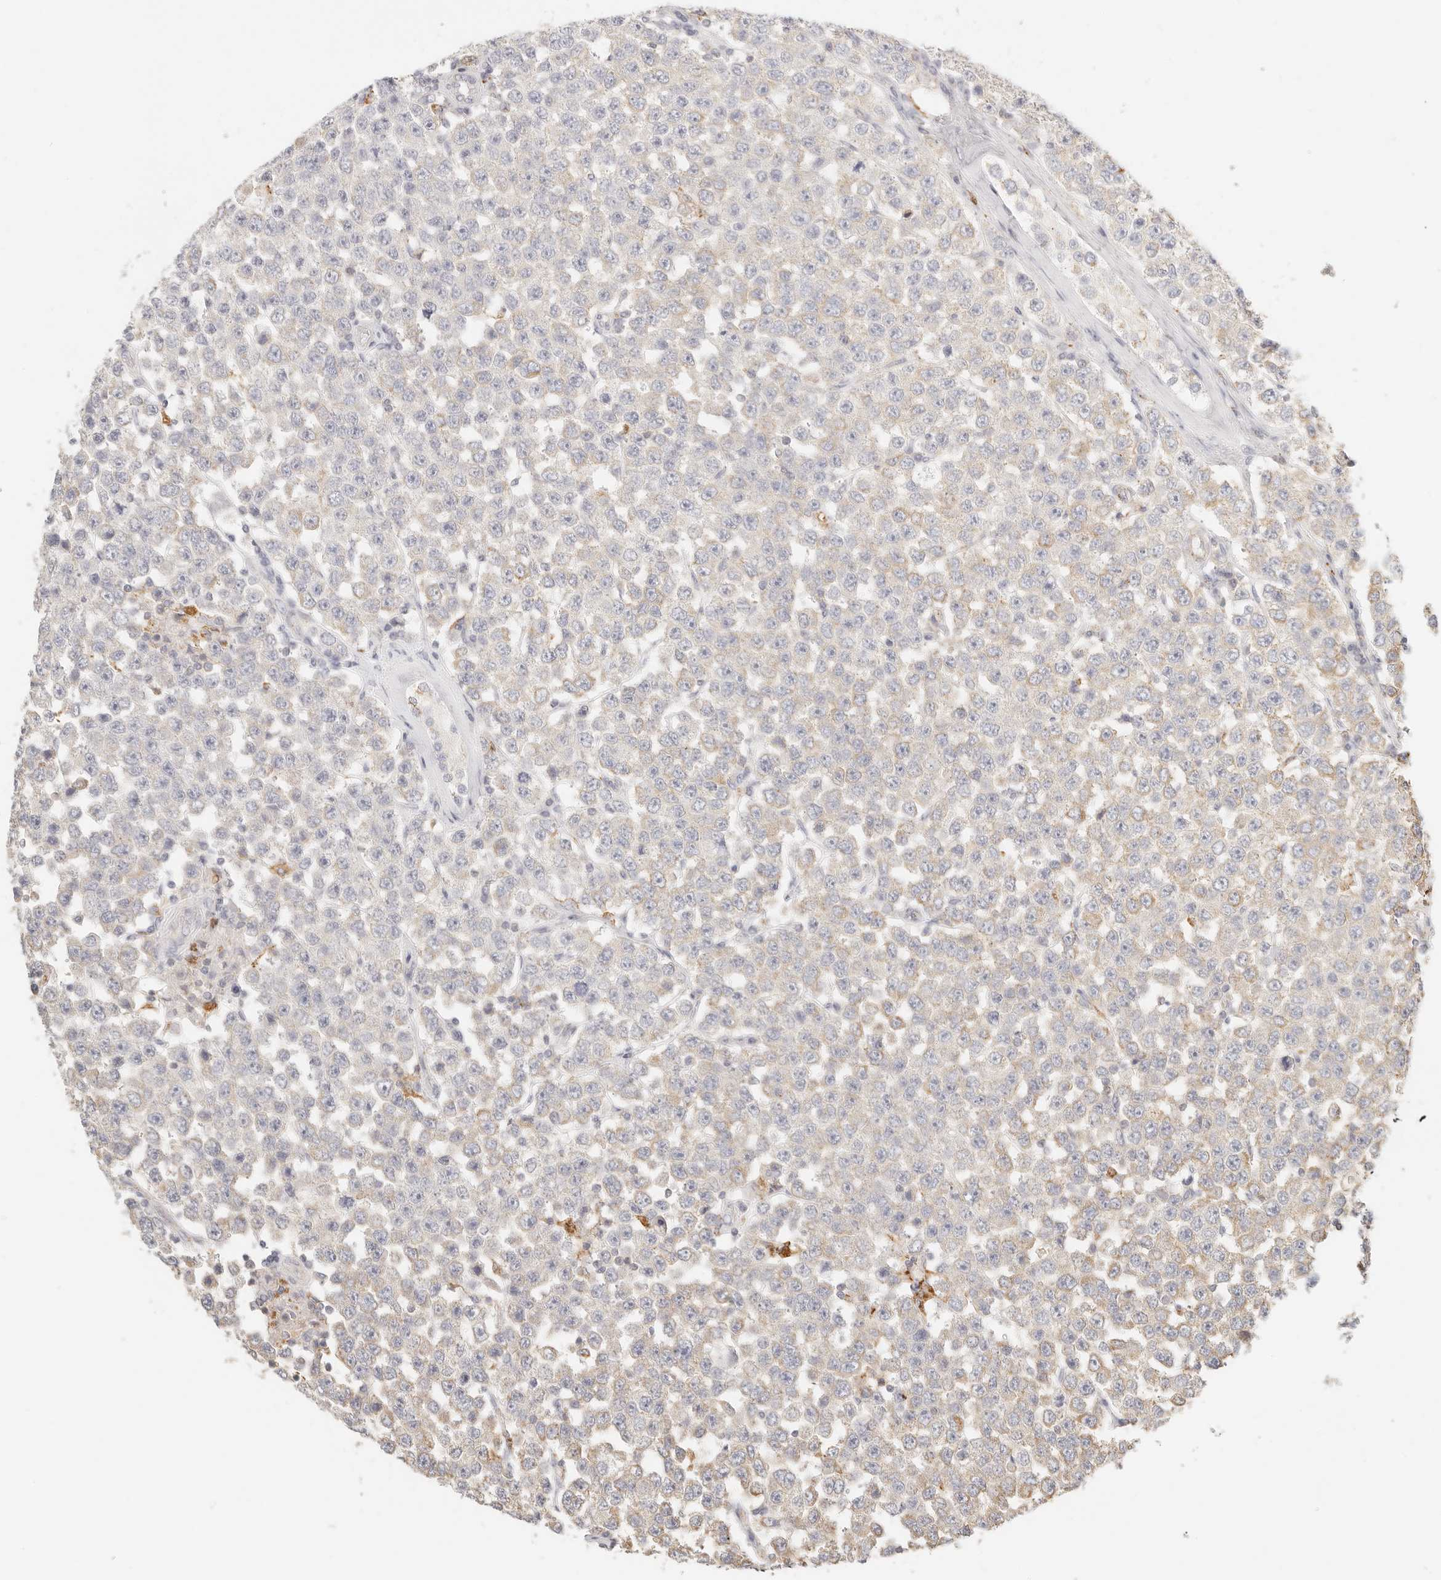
{"staining": {"intensity": "weak", "quantity": "<25%", "location": "cytoplasmic/membranous"}, "tissue": "testis cancer", "cell_type": "Tumor cells", "image_type": "cancer", "snomed": [{"axis": "morphology", "description": "Seminoma, NOS"}, {"axis": "topography", "description": "Testis"}], "caption": "This is an immunohistochemistry (IHC) micrograph of testis cancer. There is no expression in tumor cells.", "gene": "CNMD", "patient": {"sex": "male", "age": 28}}